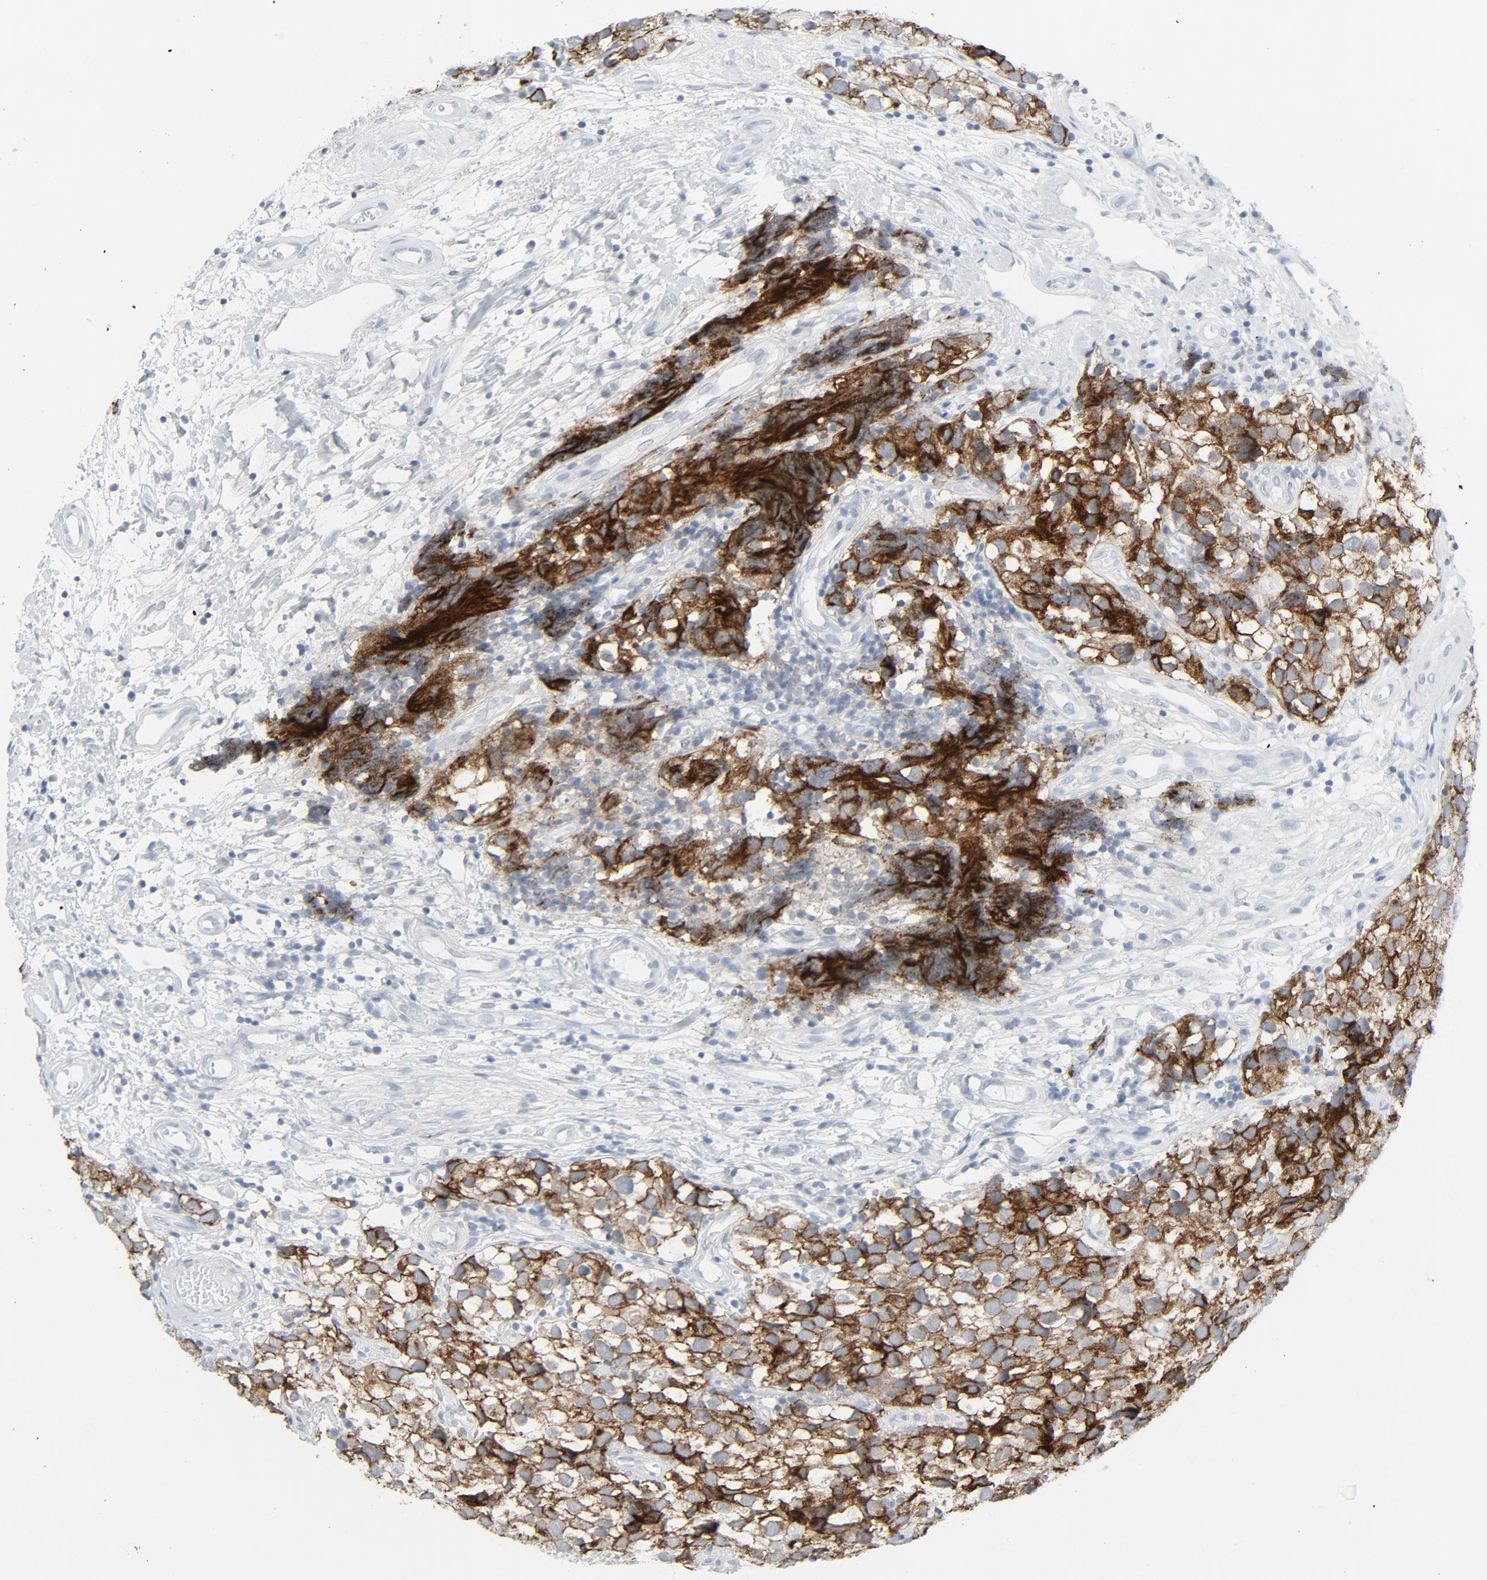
{"staining": {"intensity": "strong", "quantity": ">75%", "location": "cytoplasmic/membranous"}, "tissue": "testis cancer", "cell_type": "Tumor cells", "image_type": "cancer", "snomed": [{"axis": "morphology", "description": "Seminoma, NOS"}, {"axis": "topography", "description": "Testis"}], "caption": "Immunohistochemical staining of human testis cancer (seminoma) displays high levels of strong cytoplasmic/membranous staining in approximately >75% of tumor cells.", "gene": "FGFR3", "patient": {"sex": "male", "age": 39}}